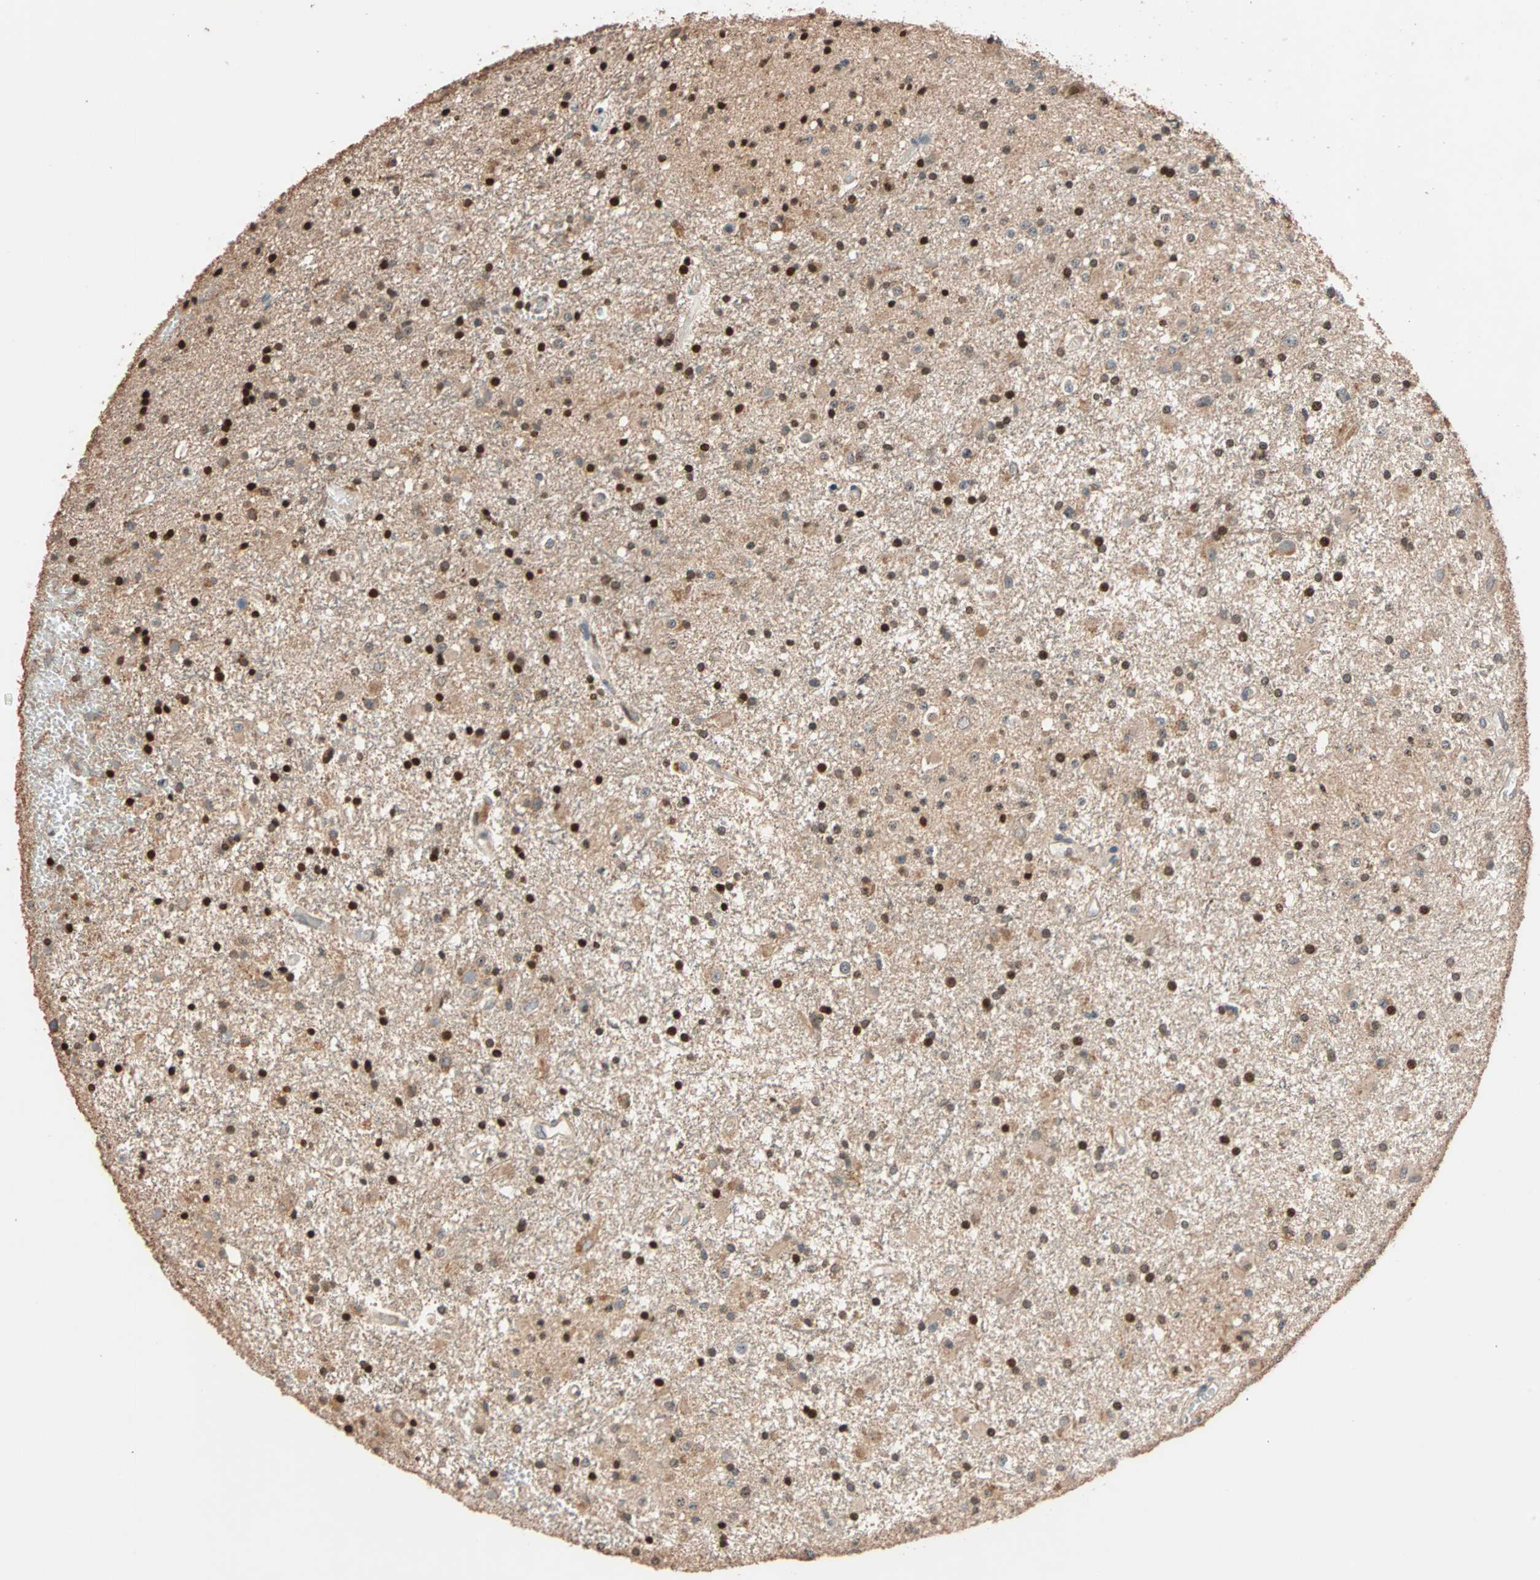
{"staining": {"intensity": "moderate", "quantity": ">75%", "location": "cytoplasmic/membranous"}, "tissue": "glioma", "cell_type": "Tumor cells", "image_type": "cancer", "snomed": [{"axis": "morphology", "description": "Glioma, malignant, Low grade"}, {"axis": "topography", "description": "Brain"}], "caption": "IHC (DAB (3,3'-diaminobenzidine)) staining of malignant low-grade glioma demonstrates moderate cytoplasmic/membranous protein expression in approximately >75% of tumor cells.", "gene": "HECW1", "patient": {"sex": "male", "age": 58}}